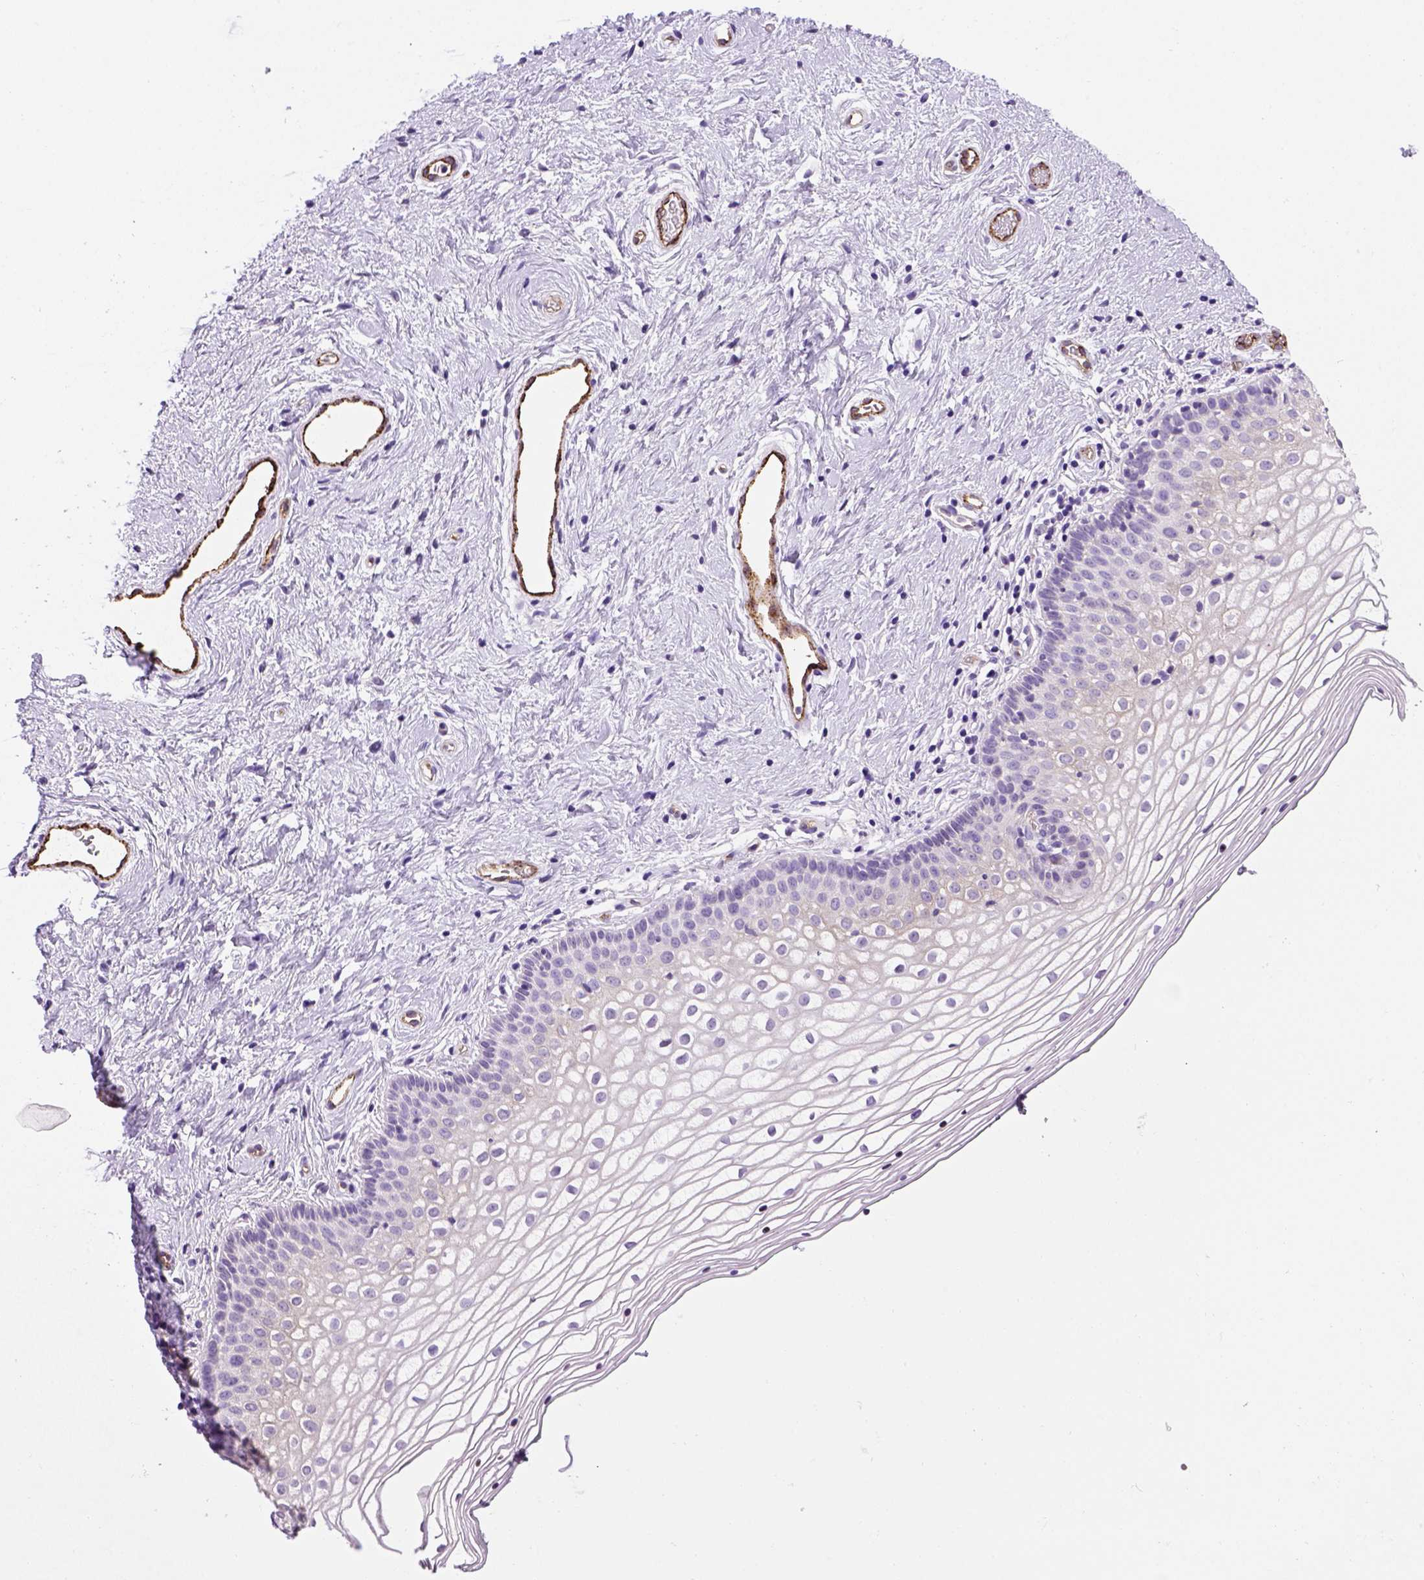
{"staining": {"intensity": "negative", "quantity": "none", "location": "none"}, "tissue": "vagina", "cell_type": "Squamous epithelial cells", "image_type": "normal", "snomed": [{"axis": "morphology", "description": "Normal tissue, NOS"}, {"axis": "topography", "description": "Vagina"}], "caption": "Immunohistochemistry (IHC) image of normal vagina: vagina stained with DAB (3,3'-diaminobenzidine) displays no significant protein staining in squamous epithelial cells. (DAB immunohistochemistry (IHC), high magnification).", "gene": "VWF", "patient": {"sex": "female", "age": 36}}